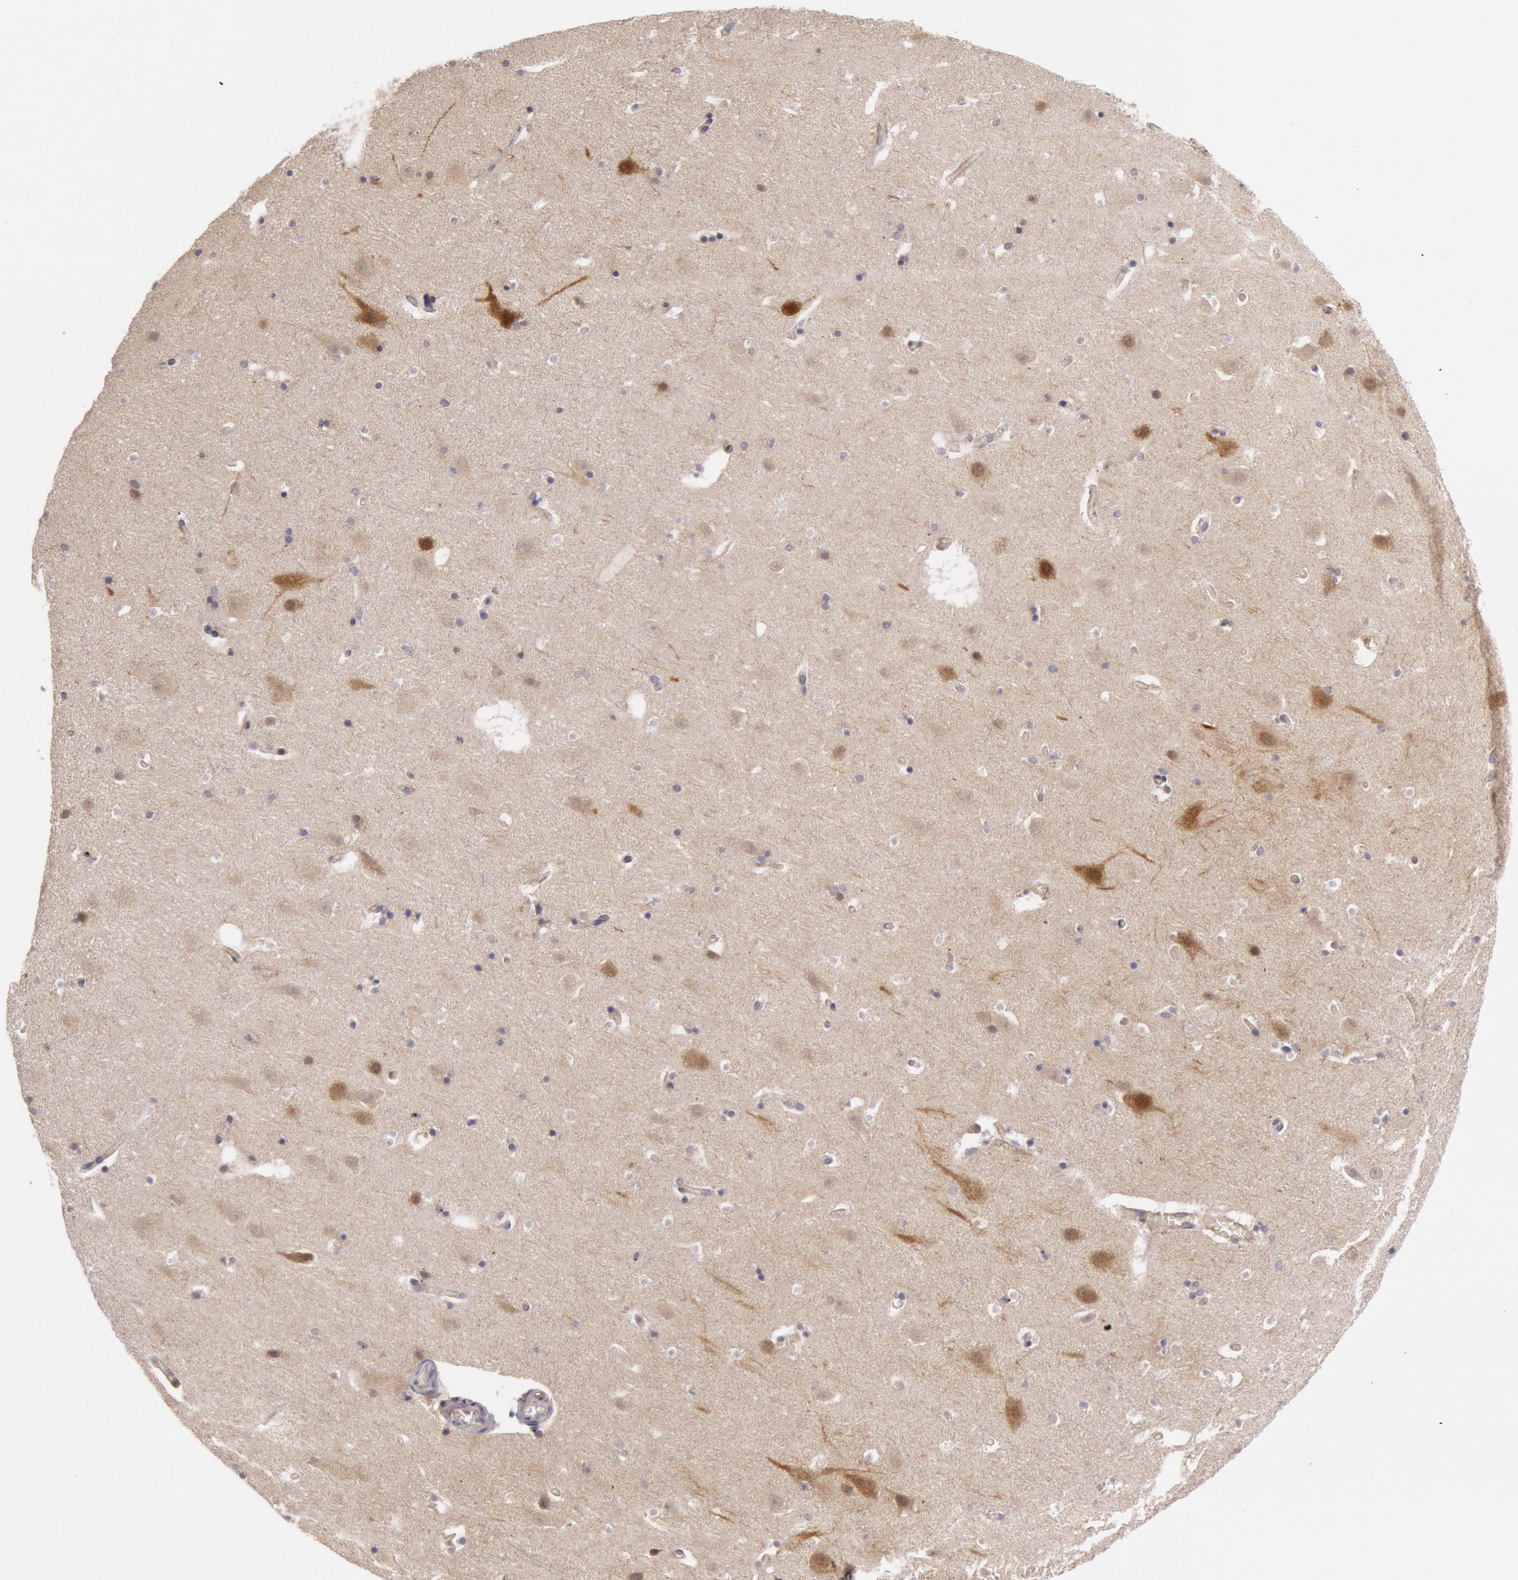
{"staining": {"intensity": "weak", "quantity": "25%-75%", "location": "cytoplasmic/membranous"}, "tissue": "hippocampus", "cell_type": "Glial cells", "image_type": "normal", "snomed": [{"axis": "morphology", "description": "Normal tissue, NOS"}, {"axis": "topography", "description": "Hippocampus"}], "caption": "Weak cytoplasmic/membranous expression is identified in approximately 25%-75% of glial cells in normal hippocampus.", "gene": "TRIB2", "patient": {"sex": "male", "age": 45}}